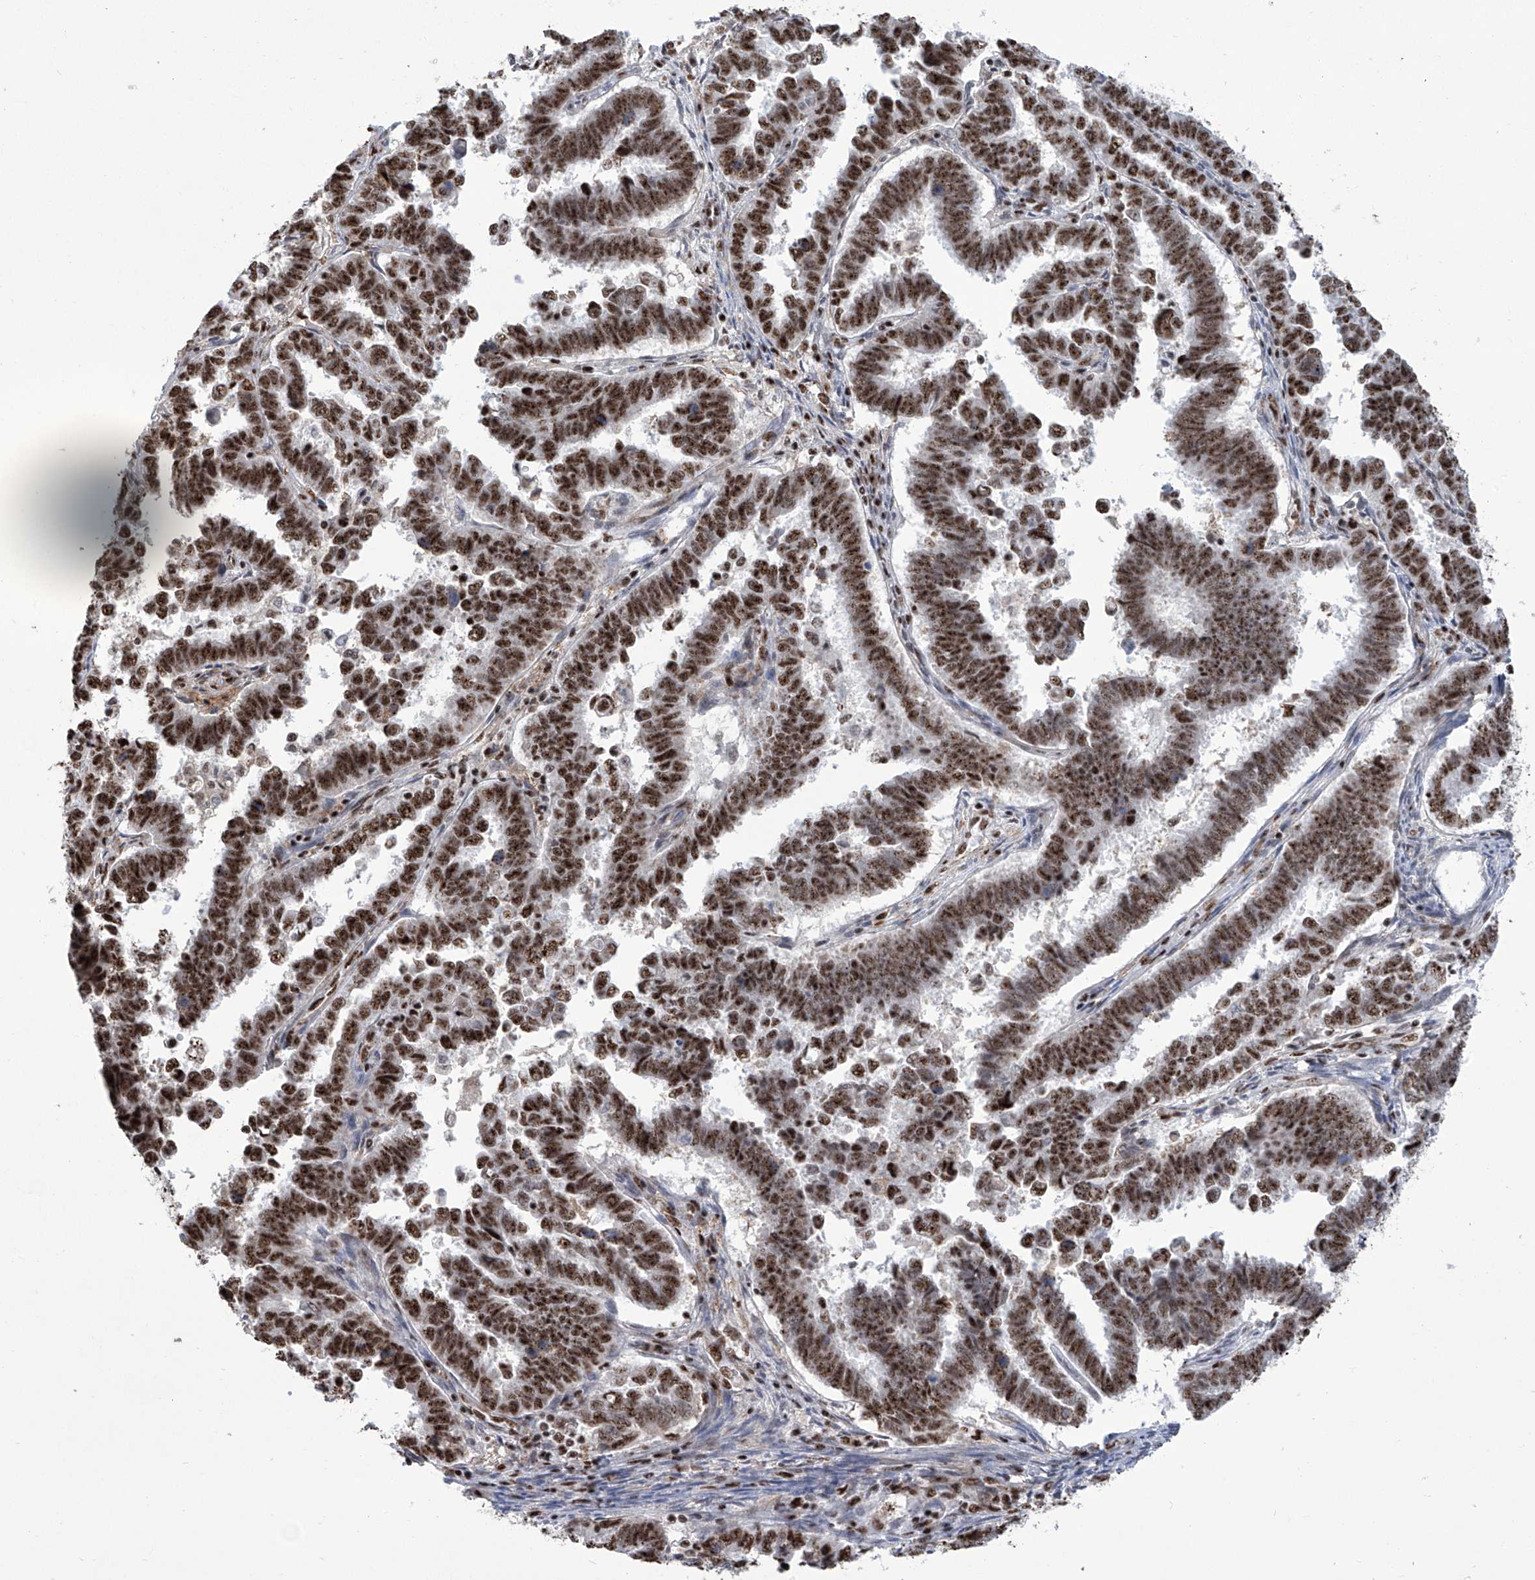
{"staining": {"intensity": "strong", "quantity": ">75%", "location": "nuclear"}, "tissue": "endometrial cancer", "cell_type": "Tumor cells", "image_type": "cancer", "snomed": [{"axis": "morphology", "description": "Adenocarcinoma, NOS"}, {"axis": "topography", "description": "Endometrium"}], "caption": "DAB (3,3'-diaminobenzidine) immunohistochemical staining of human adenocarcinoma (endometrial) exhibits strong nuclear protein expression in approximately >75% of tumor cells. The staining was performed using DAB (3,3'-diaminobenzidine) to visualize the protein expression in brown, while the nuclei were stained in blue with hematoxylin (Magnification: 20x).", "gene": "FBXL4", "patient": {"sex": "female", "age": 75}}